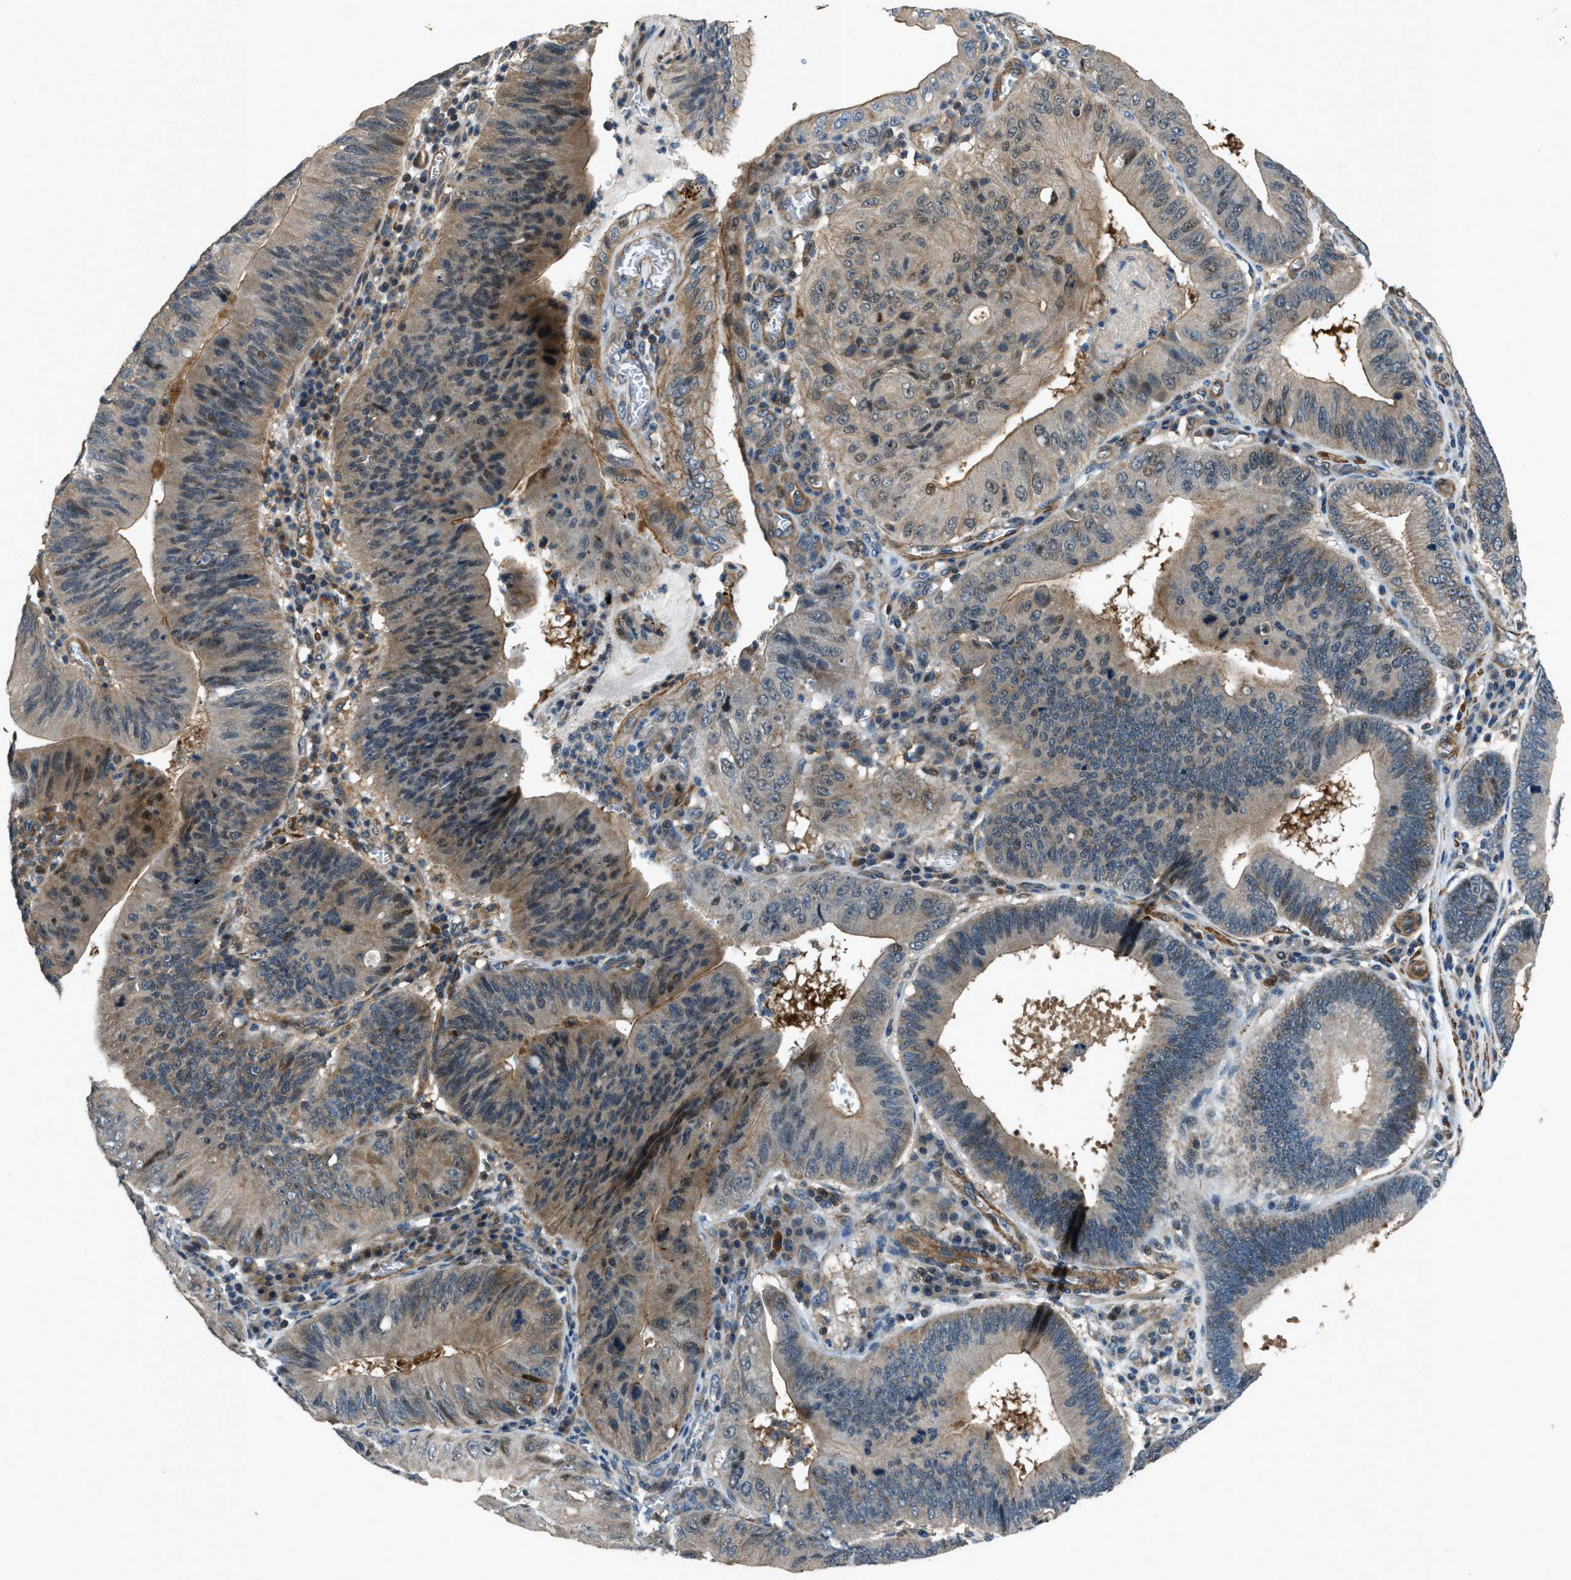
{"staining": {"intensity": "weak", "quantity": ">75%", "location": "cytoplasmic/membranous"}, "tissue": "stomach cancer", "cell_type": "Tumor cells", "image_type": "cancer", "snomed": [{"axis": "morphology", "description": "Adenocarcinoma, NOS"}, {"axis": "topography", "description": "Stomach"}], "caption": "Immunohistochemical staining of human stomach cancer shows weak cytoplasmic/membranous protein positivity in approximately >75% of tumor cells.", "gene": "NUDCD3", "patient": {"sex": "male", "age": 59}}